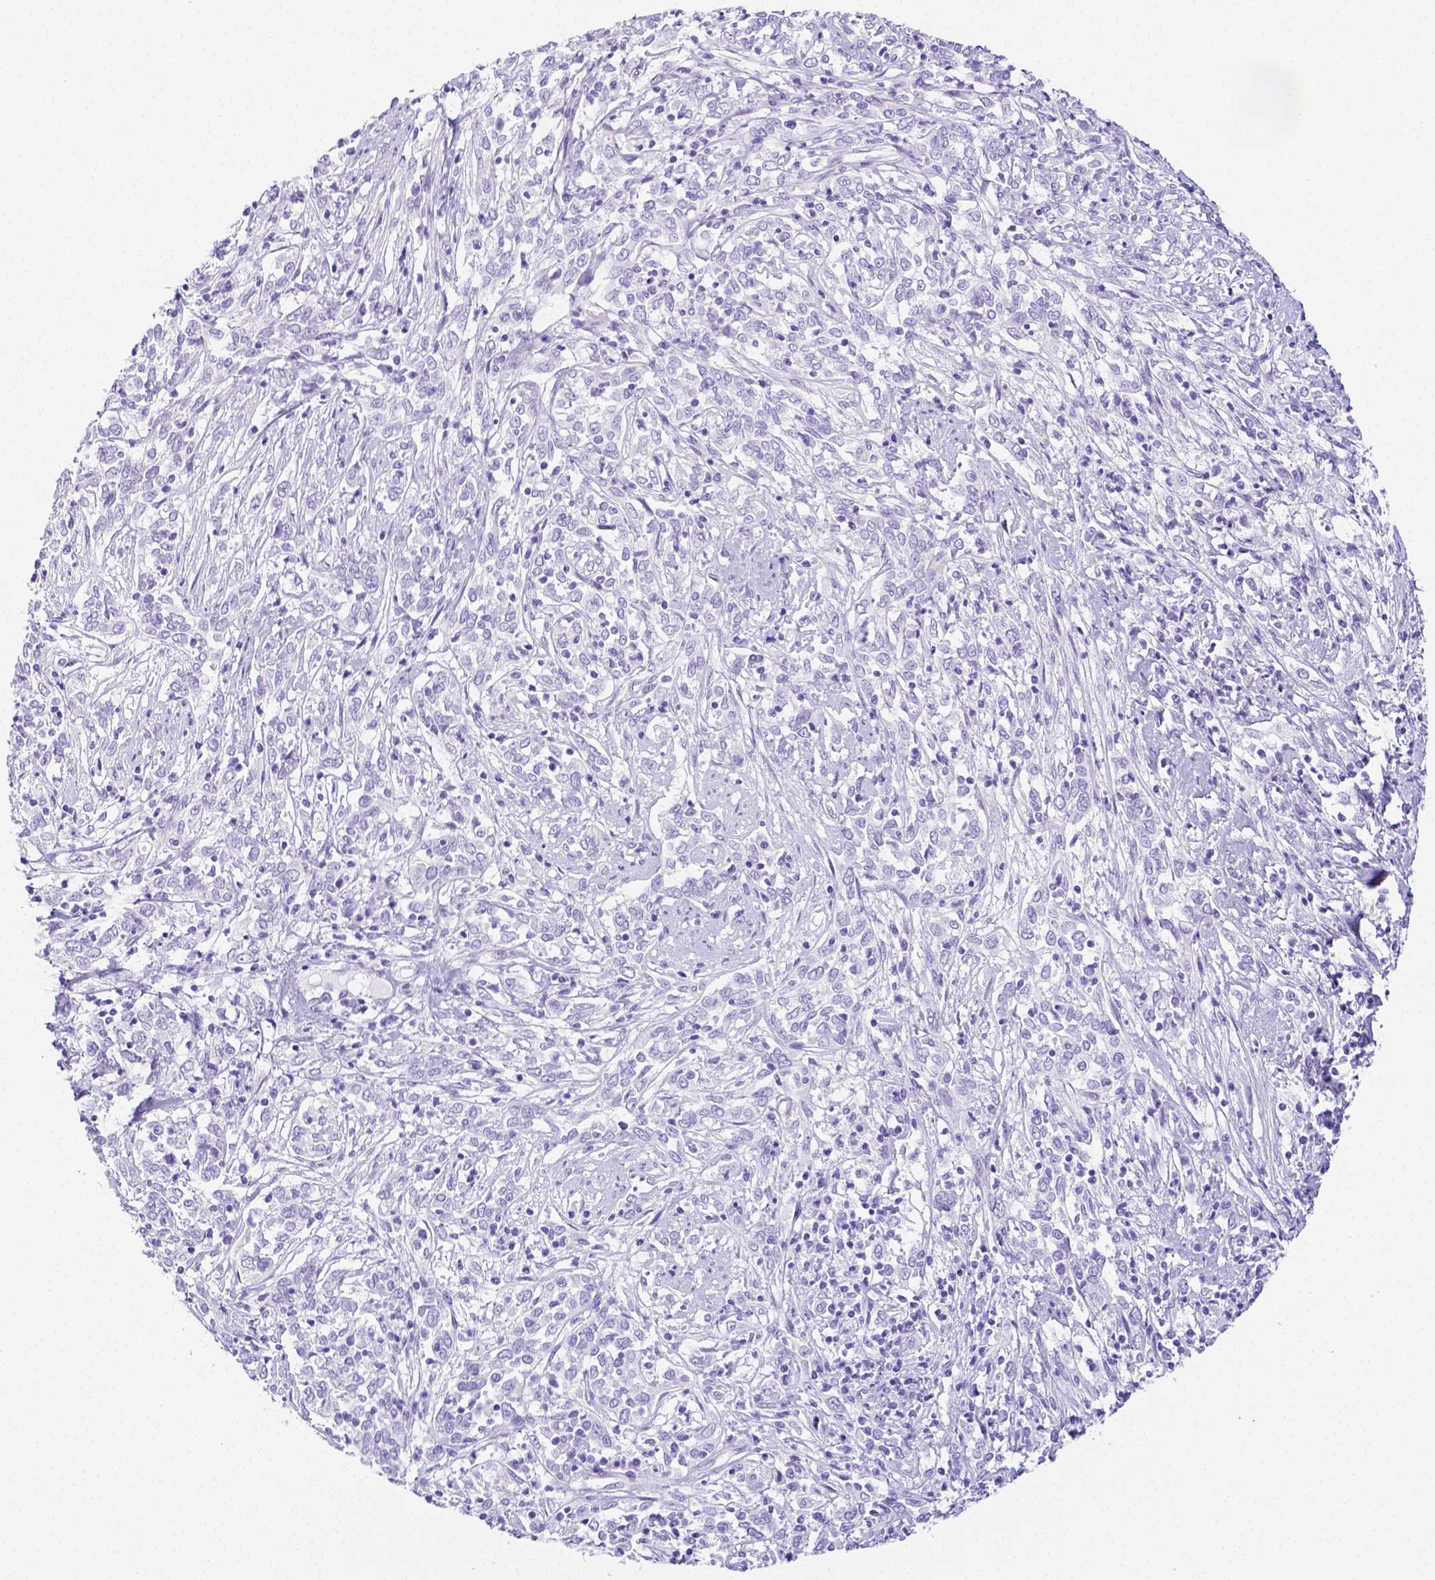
{"staining": {"intensity": "negative", "quantity": "none", "location": "none"}, "tissue": "cervical cancer", "cell_type": "Tumor cells", "image_type": "cancer", "snomed": [{"axis": "morphology", "description": "Adenocarcinoma, NOS"}, {"axis": "topography", "description": "Cervix"}], "caption": "Cervical adenocarcinoma was stained to show a protein in brown. There is no significant expression in tumor cells.", "gene": "ARHGAP36", "patient": {"sex": "female", "age": 40}}